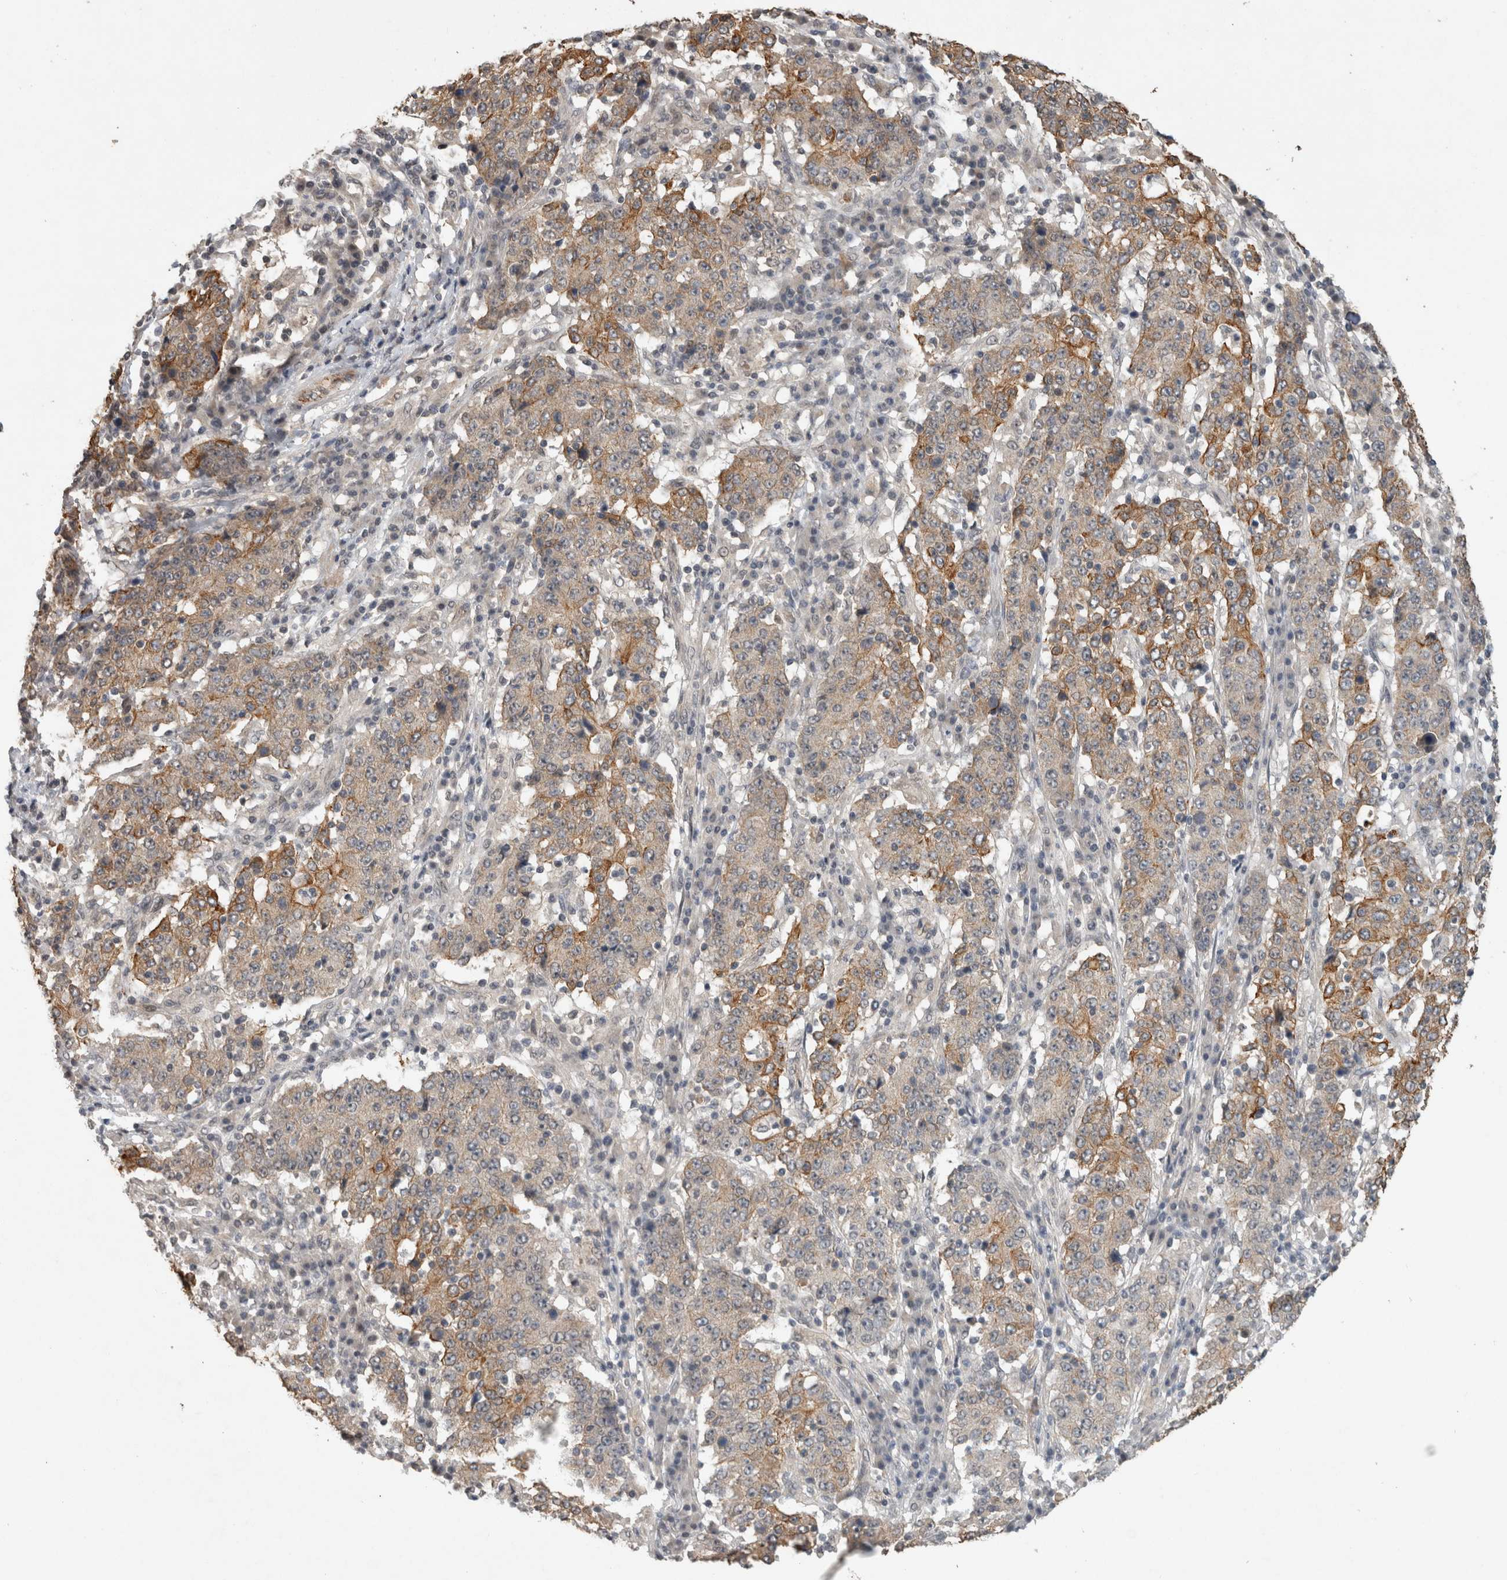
{"staining": {"intensity": "moderate", "quantity": "25%-75%", "location": "cytoplasmic/membranous"}, "tissue": "stomach cancer", "cell_type": "Tumor cells", "image_type": "cancer", "snomed": [{"axis": "morphology", "description": "Adenocarcinoma, NOS"}, {"axis": "topography", "description": "Stomach"}], "caption": "Immunohistochemistry (IHC) staining of stomach cancer (adenocarcinoma), which reveals medium levels of moderate cytoplasmic/membranous positivity in about 25%-75% of tumor cells indicating moderate cytoplasmic/membranous protein staining. The staining was performed using DAB (3,3'-diaminobenzidine) (brown) for protein detection and nuclei were counterstained in hematoxylin (blue).", "gene": "RHPN1", "patient": {"sex": "male", "age": 59}}